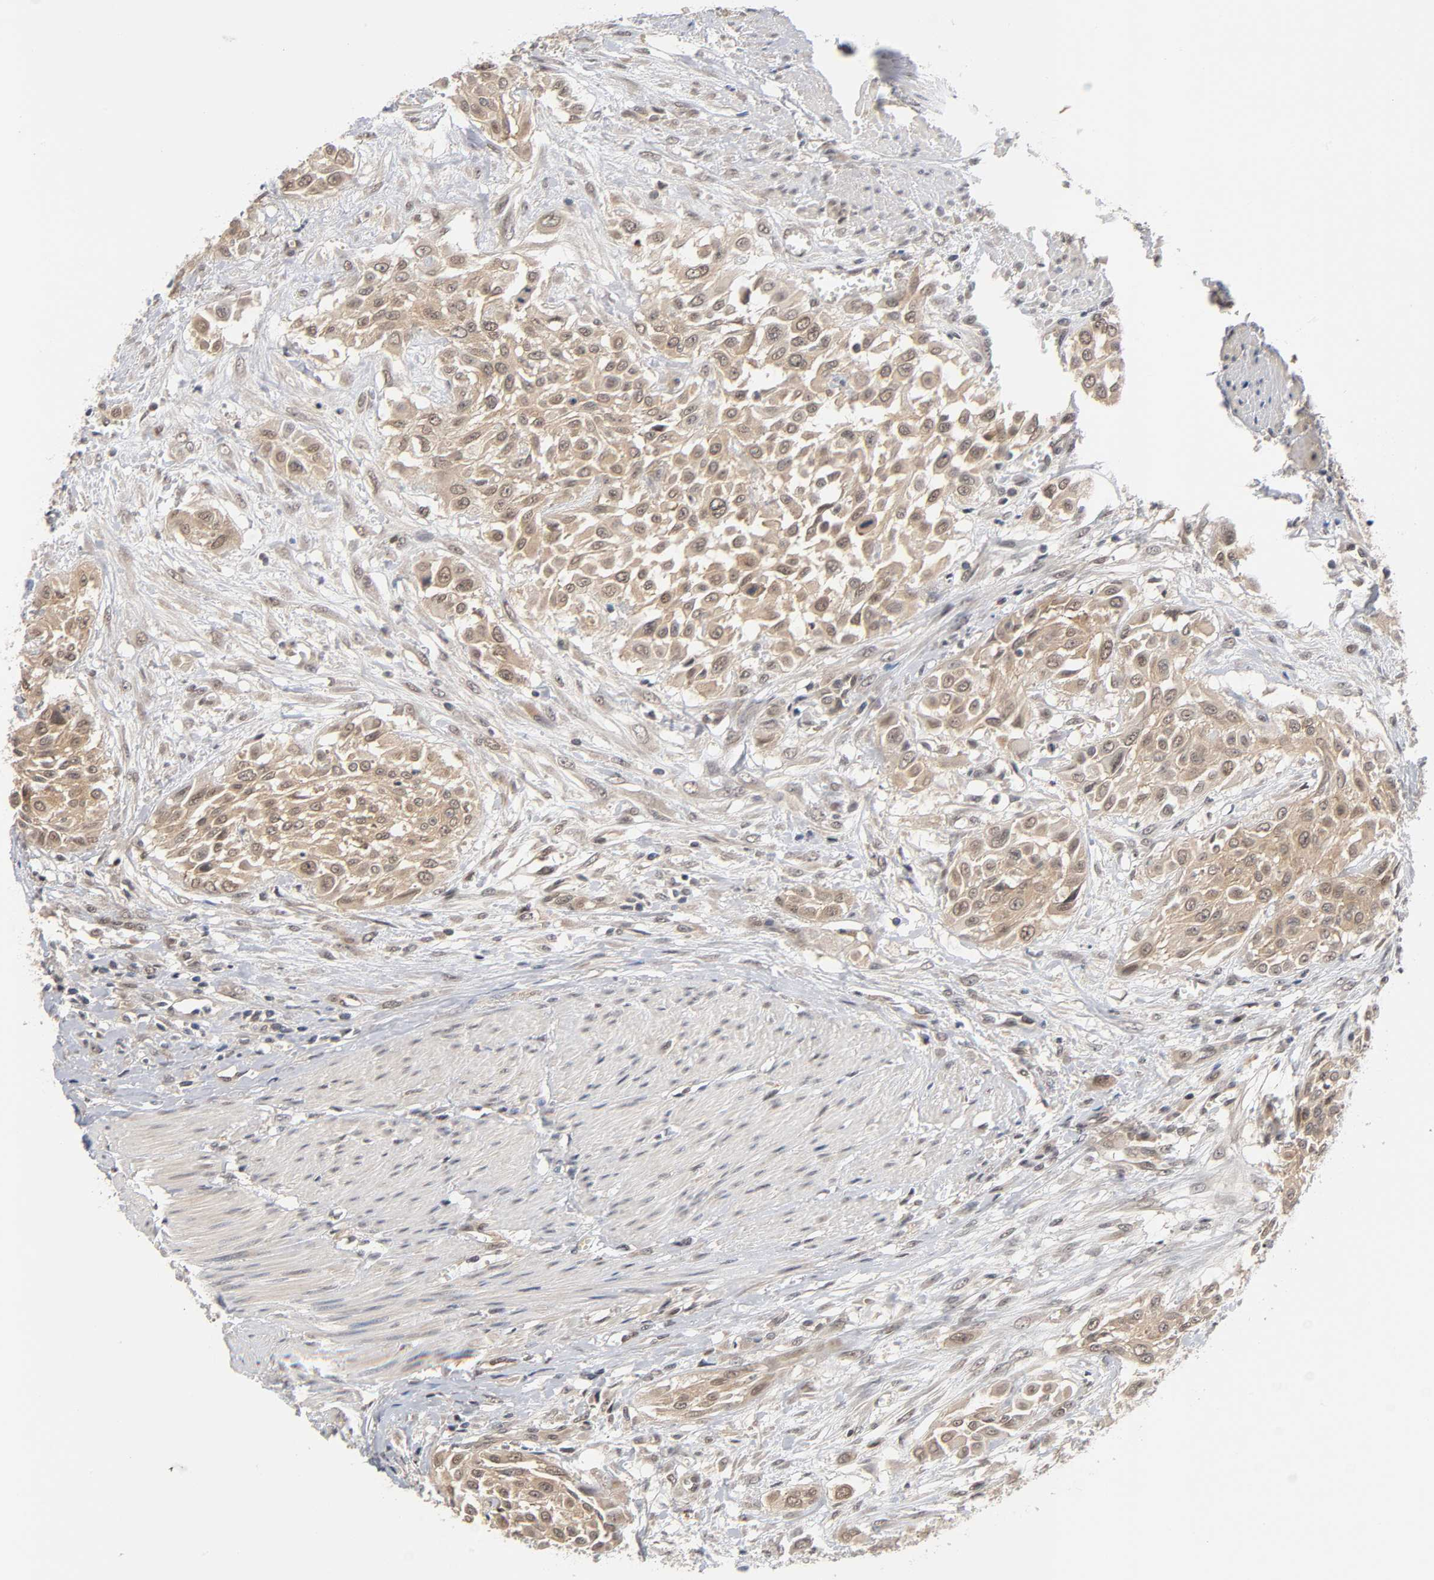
{"staining": {"intensity": "weak", "quantity": ">75%", "location": "cytoplasmic/membranous"}, "tissue": "urothelial cancer", "cell_type": "Tumor cells", "image_type": "cancer", "snomed": [{"axis": "morphology", "description": "Urothelial carcinoma, High grade"}, {"axis": "topography", "description": "Urinary bladder"}], "caption": "Immunohistochemical staining of human high-grade urothelial carcinoma shows low levels of weak cytoplasmic/membranous protein positivity in approximately >75% of tumor cells.", "gene": "PRKAB1", "patient": {"sex": "male", "age": 57}}